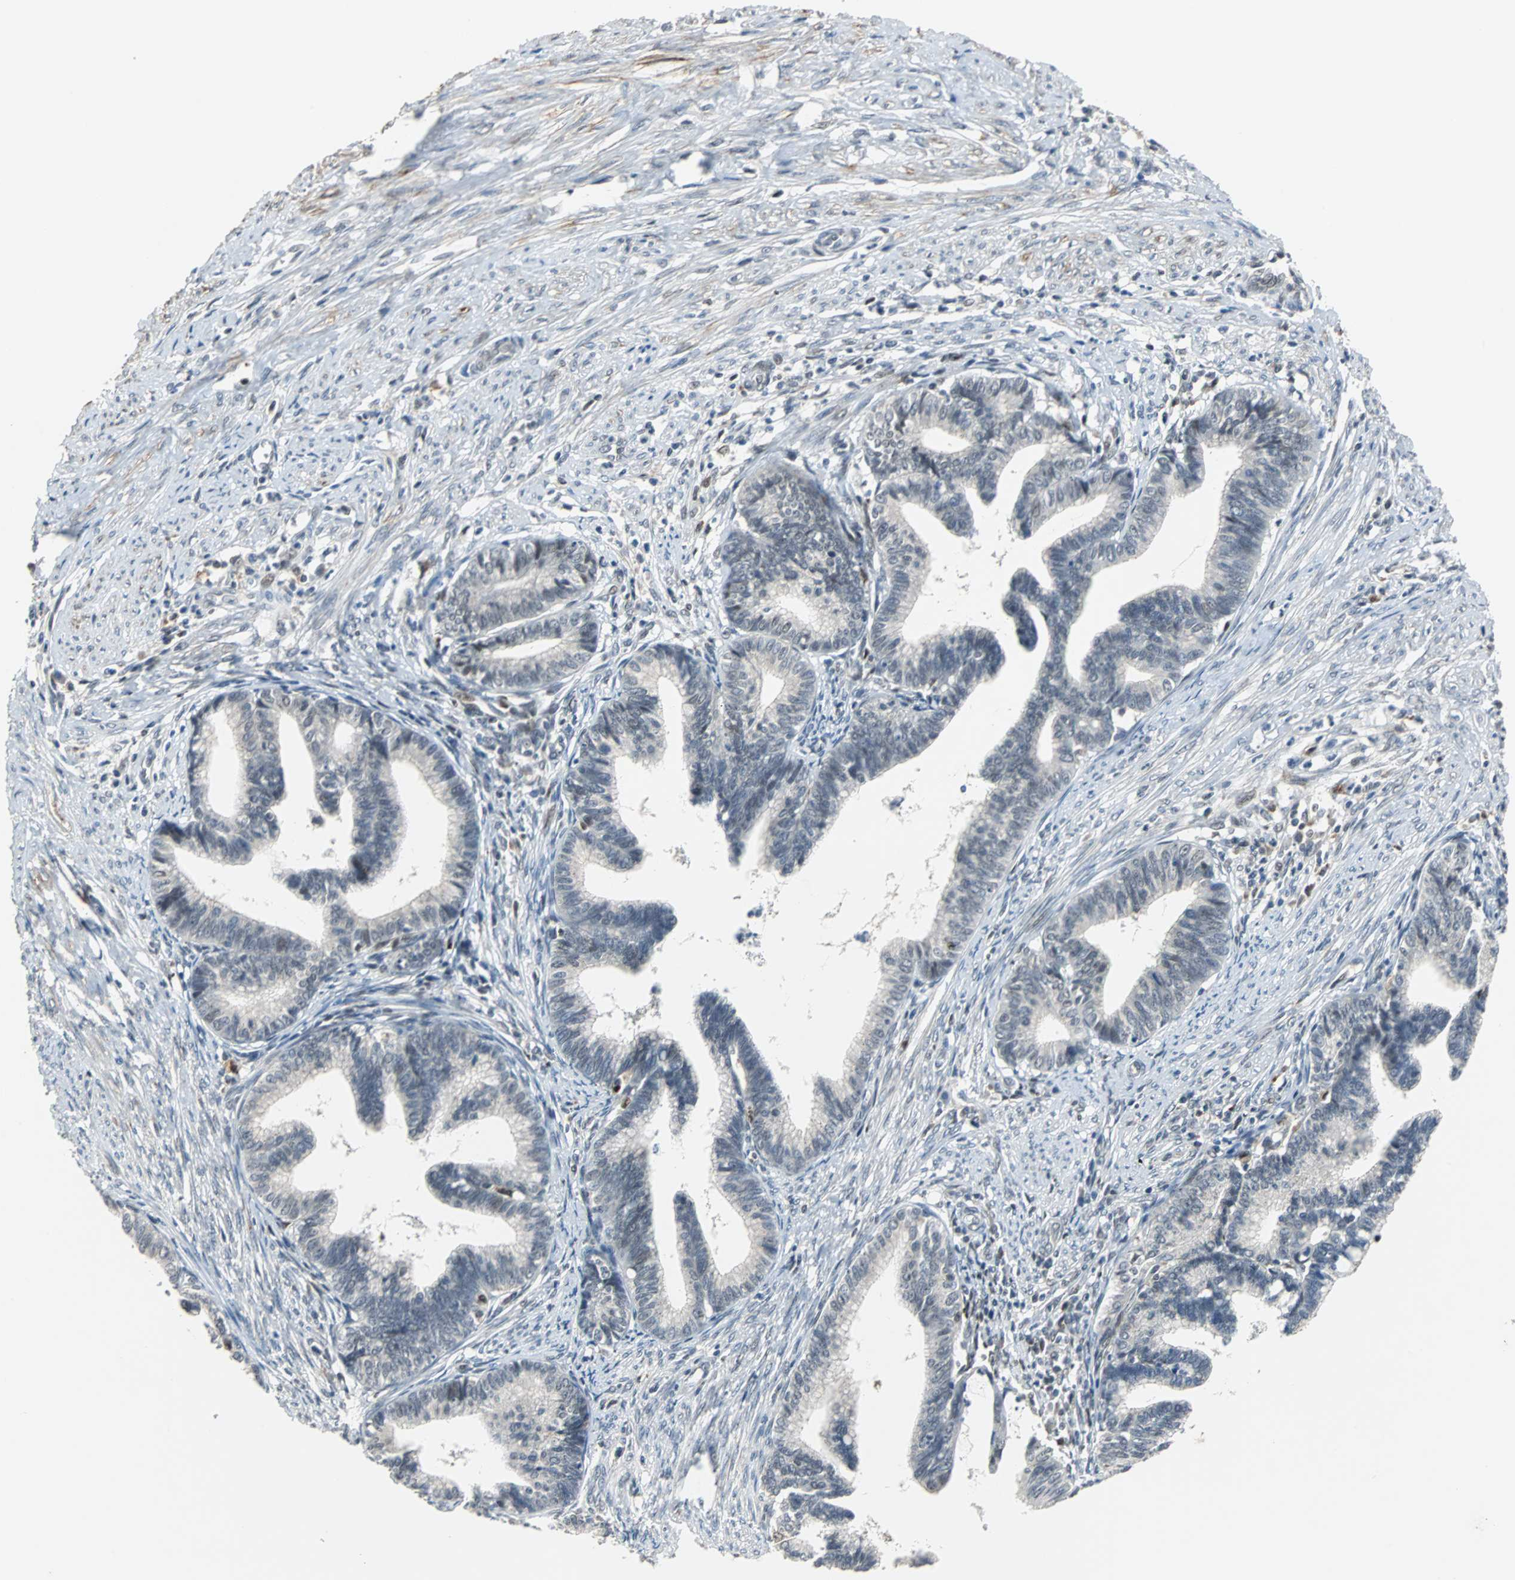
{"staining": {"intensity": "negative", "quantity": "none", "location": "none"}, "tissue": "cervical cancer", "cell_type": "Tumor cells", "image_type": "cancer", "snomed": [{"axis": "morphology", "description": "Adenocarcinoma, NOS"}, {"axis": "topography", "description": "Cervix"}], "caption": "This photomicrograph is of cervical cancer stained with IHC to label a protein in brown with the nuclei are counter-stained blue. There is no staining in tumor cells. (DAB immunohistochemistry visualized using brightfield microscopy, high magnification).", "gene": "HLX", "patient": {"sex": "female", "age": 36}}